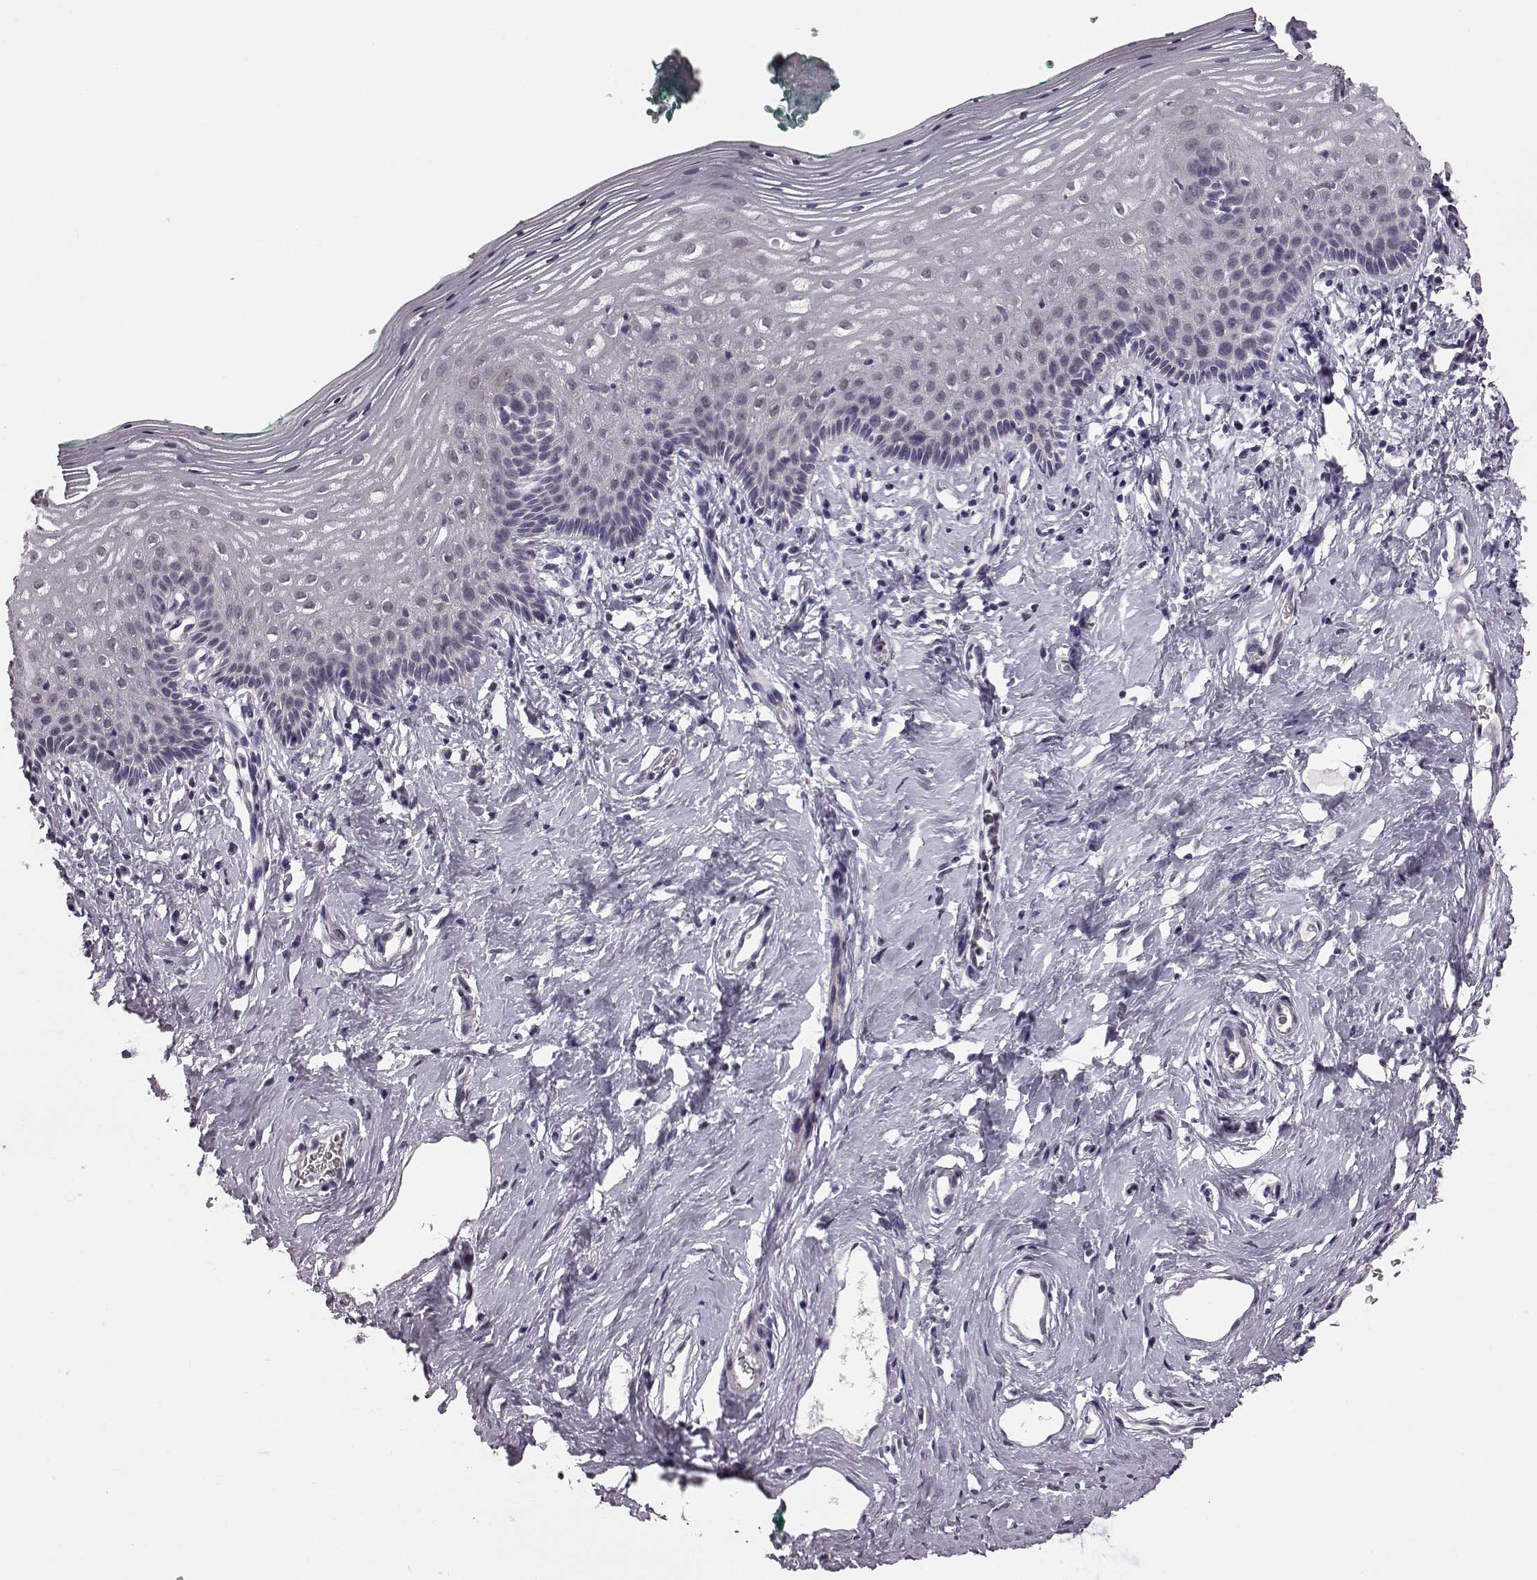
{"staining": {"intensity": "negative", "quantity": "none", "location": "none"}, "tissue": "vagina", "cell_type": "Squamous epithelial cells", "image_type": "normal", "snomed": [{"axis": "morphology", "description": "Normal tissue, NOS"}, {"axis": "topography", "description": "Vagina"}], "caption": "IHC micrograph of benign vagina: vagina stained with DAB displays no significant protein expression in squamous epithelial cells.", "gene": "C10orf62", "patient": {"sex": "female", "age": 42}}